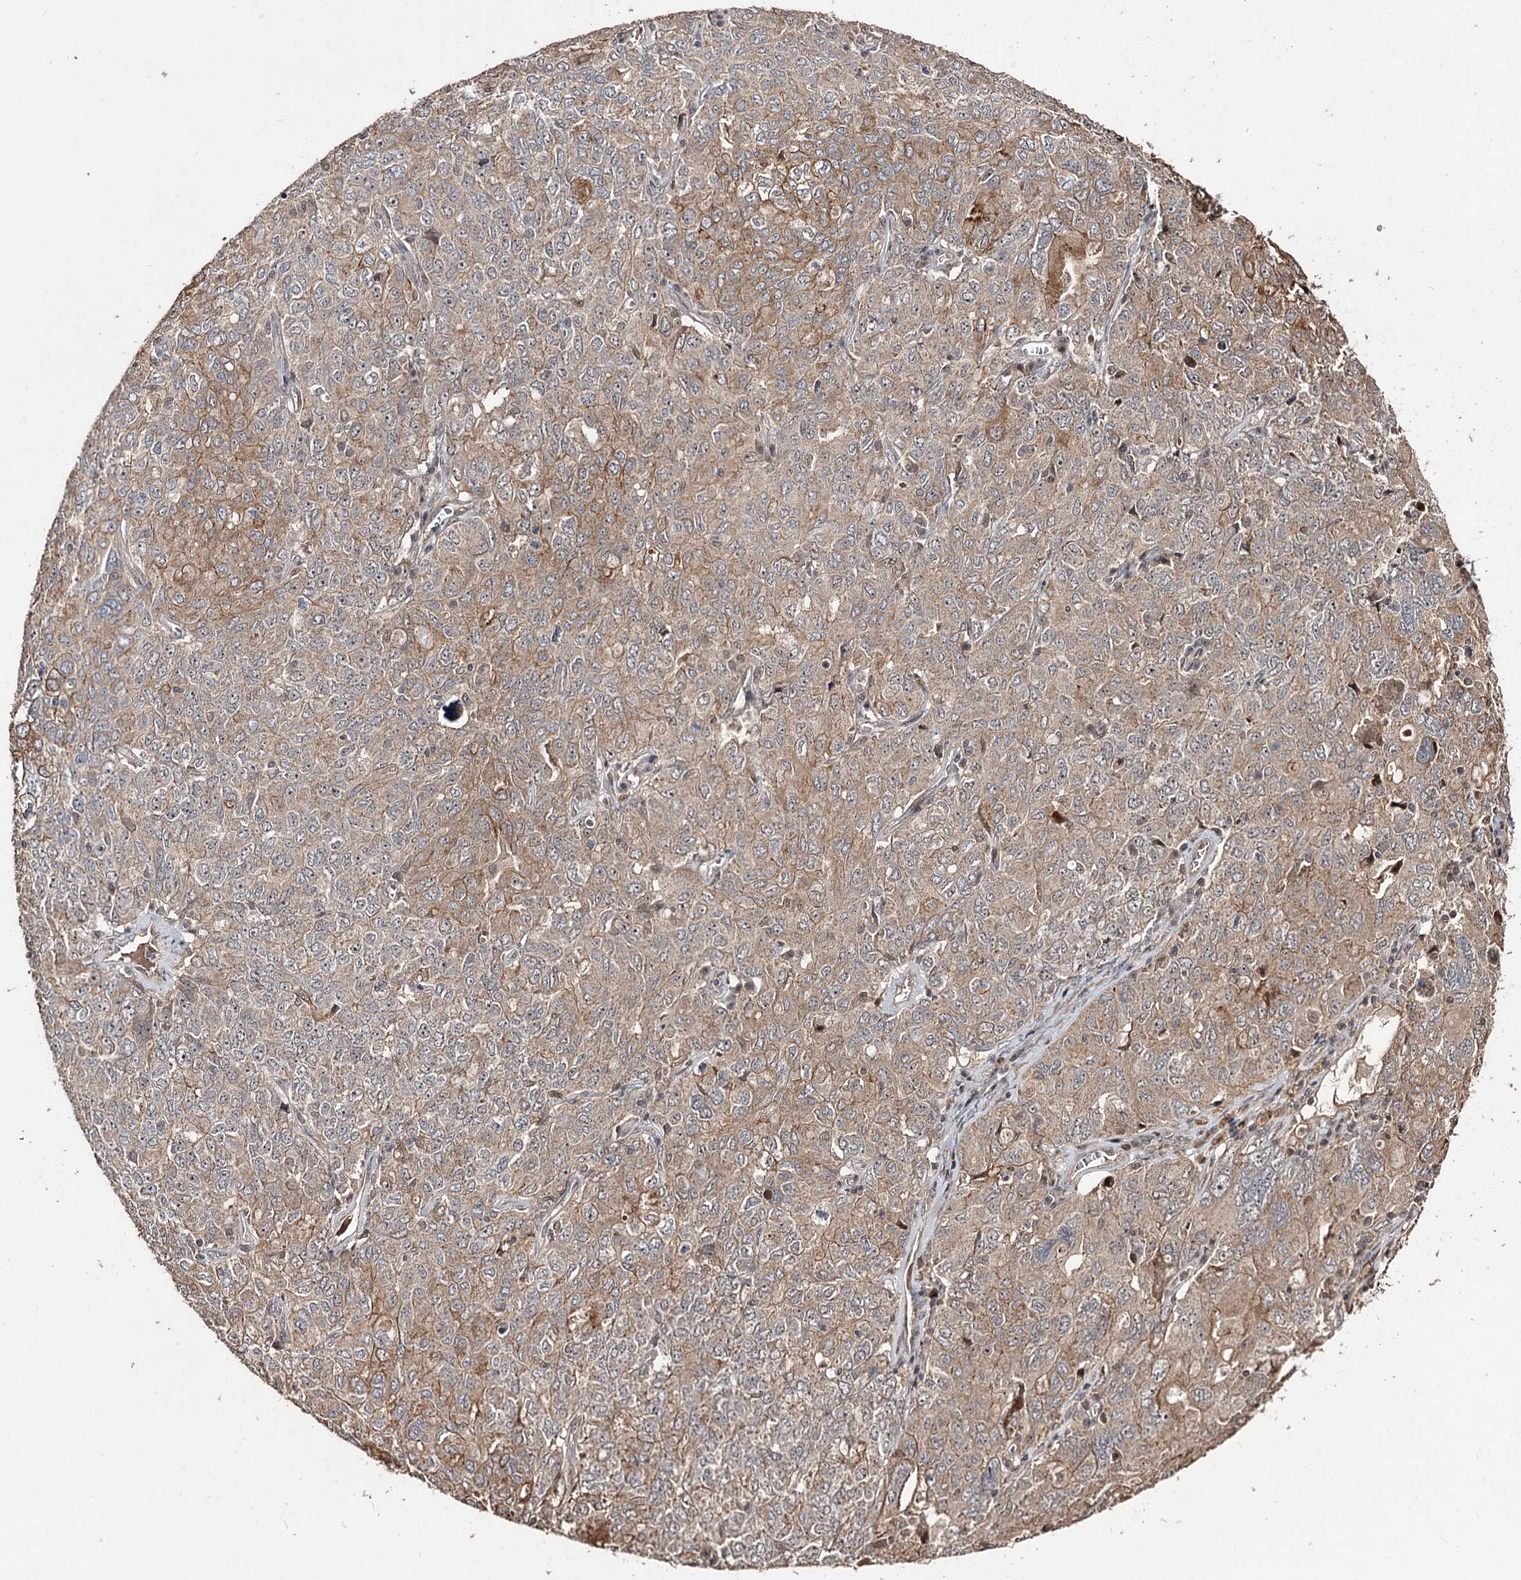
{"staining": {"intensity": "moderate", "quantity": "25%-75%", "location": "cytoplasmic/membranous"}, "tissue": "ovarian cancer", "cell_type": "Tumor cells", "image_type": "cancer", "snomed": [{"axis": "morphology", "description": "Carcinoma, endometroid"}, {"axis": "topography", "description": "Ovary"}], "caption": "The photomicrograph demonstrates immunohistochemical staining of ovarian cancer (endometroid carcinoma). There is moderate cytoplasmic/membranous expression is seen in approximately 25%-75% of tumor cells.", "gene": "CPNE8", "patient": {"sex": "female", "age": 62}}